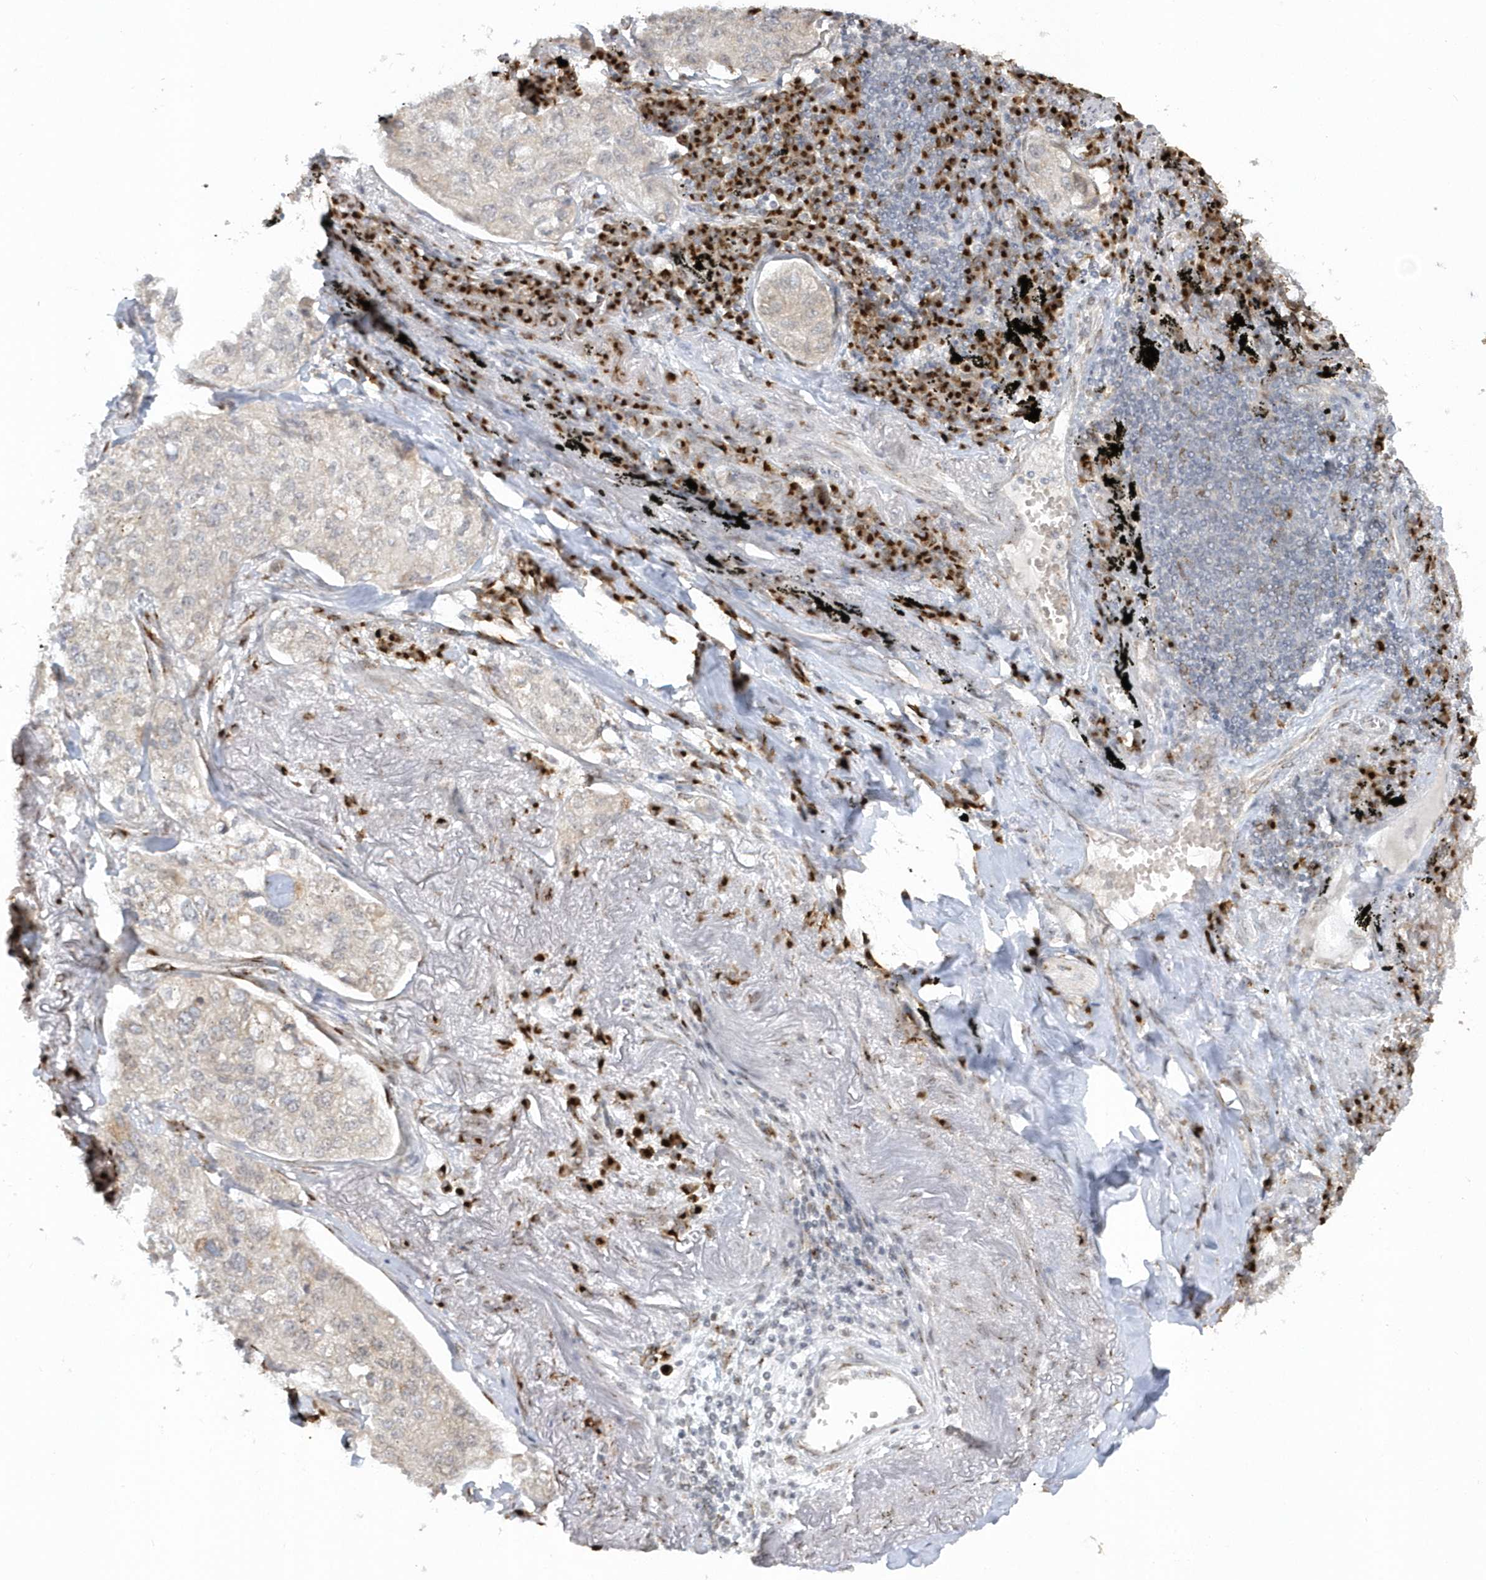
{"staining": {"intensity": "weak", "quantity": "<25%", "location": "cytoplasmic/membranous"}, "tissue": "lung cancer", "cell_type": "Tumor cells", "image_type": "cancer", "snomed": [{"axis": "morphology", "description": "Adenocarcinoma, NOS"}, {"axis": "topography", "description": "Lung"}], "caption": "Immunohistochemical staining of human lung cancer (adenocarcinoma) shows no significant expression in tumor cells.", "gene": "DHFR", "patient": {"sex": "male", "age": 65}}